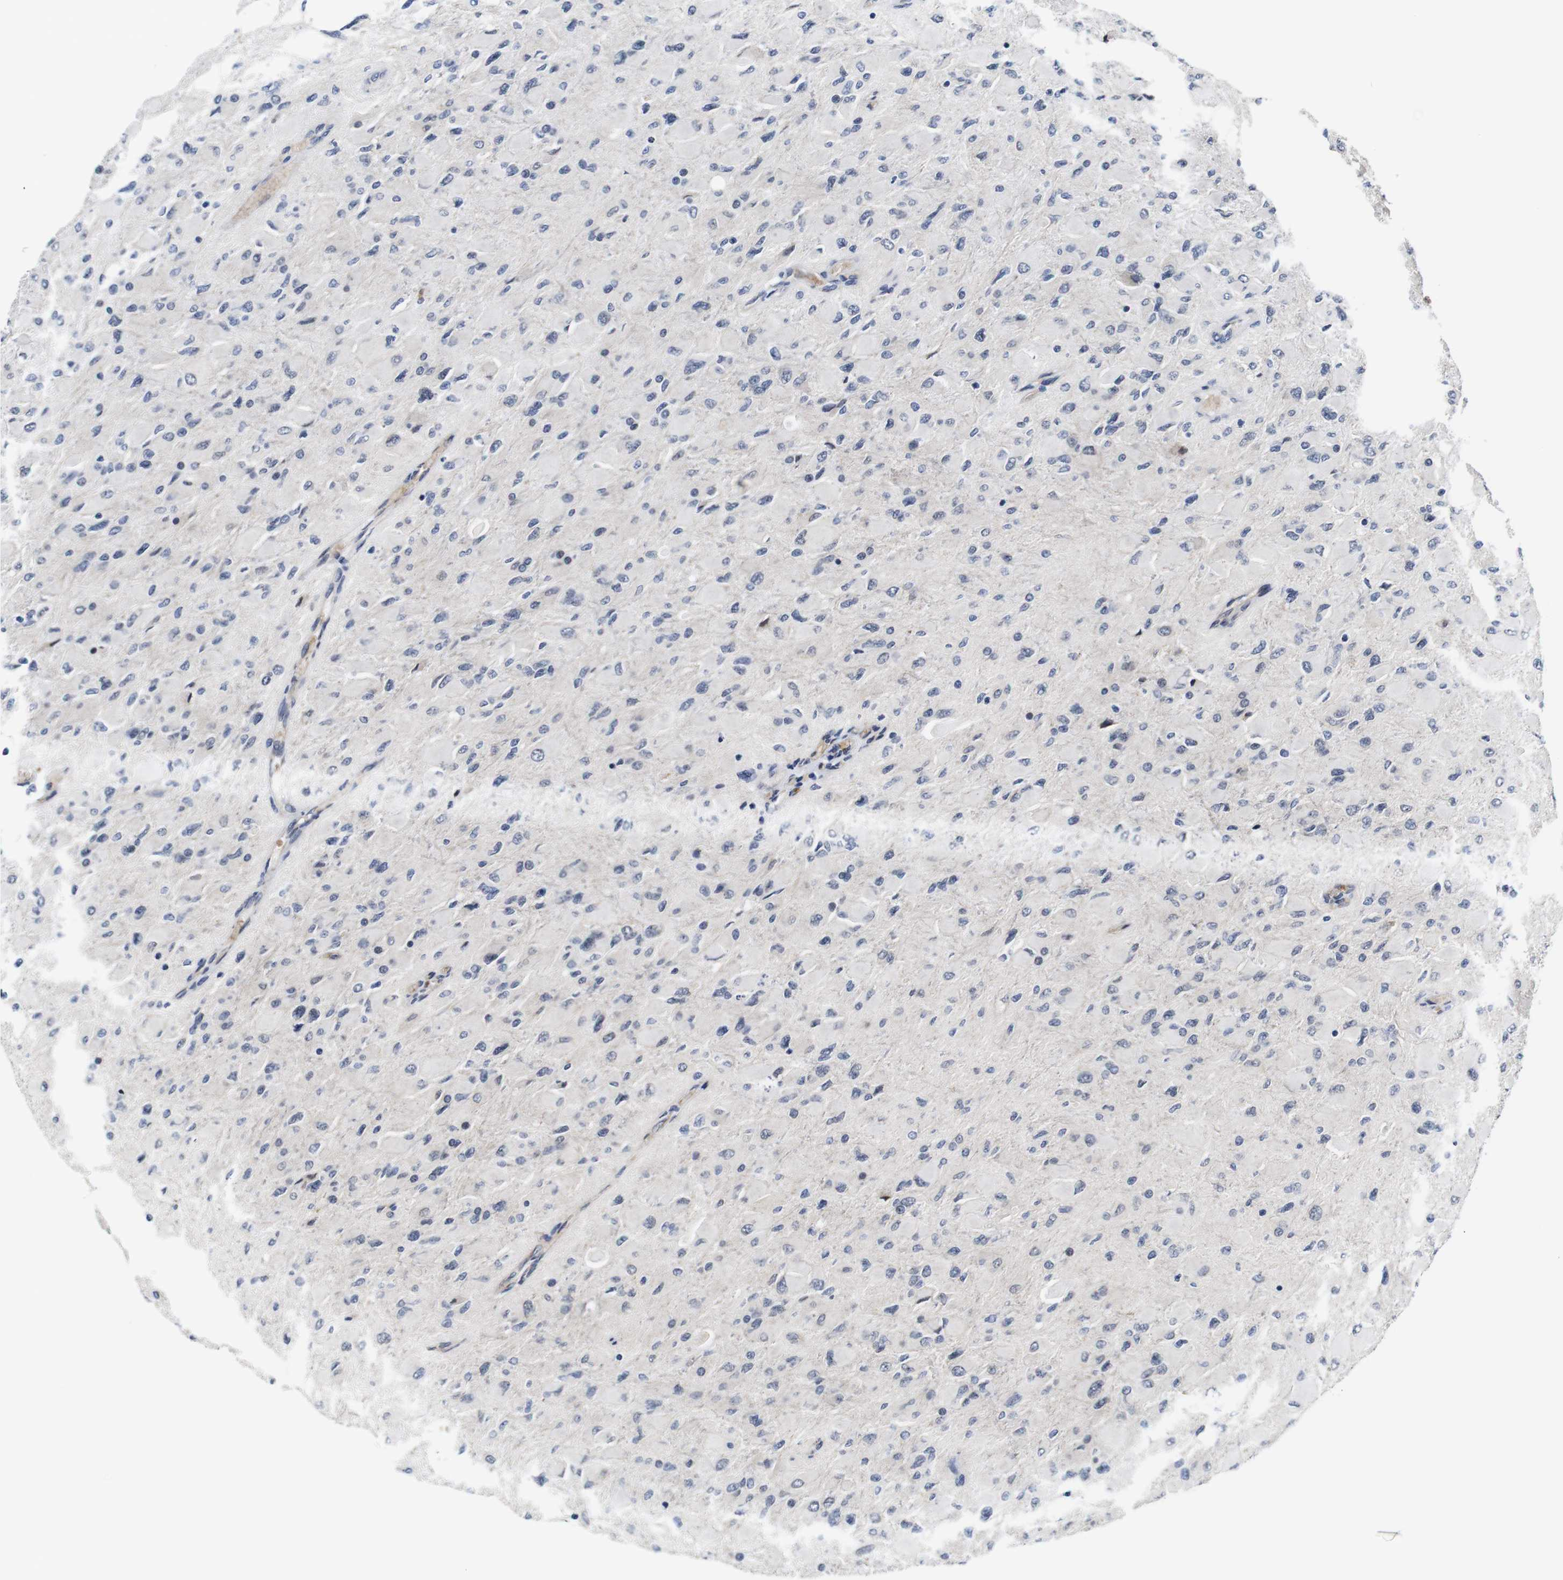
{"staining": {"intensity": "negative", "quantity": "none", "location": "none"}, "tissue": "glioma", "cell_type": "Tumor cells", "image_type": "cancer", "snomed": [{"axis": "morphology", "description": "Glioma, malignant, High grade"}, {"axis": "topography", "description": "Cerebral cortex"}], "caption": "Tumor cells are negative for protein expression in human malignant glioma (high-grade).", "gene": "SOCS3", "patient": {"sex": "female", "age": 36}}